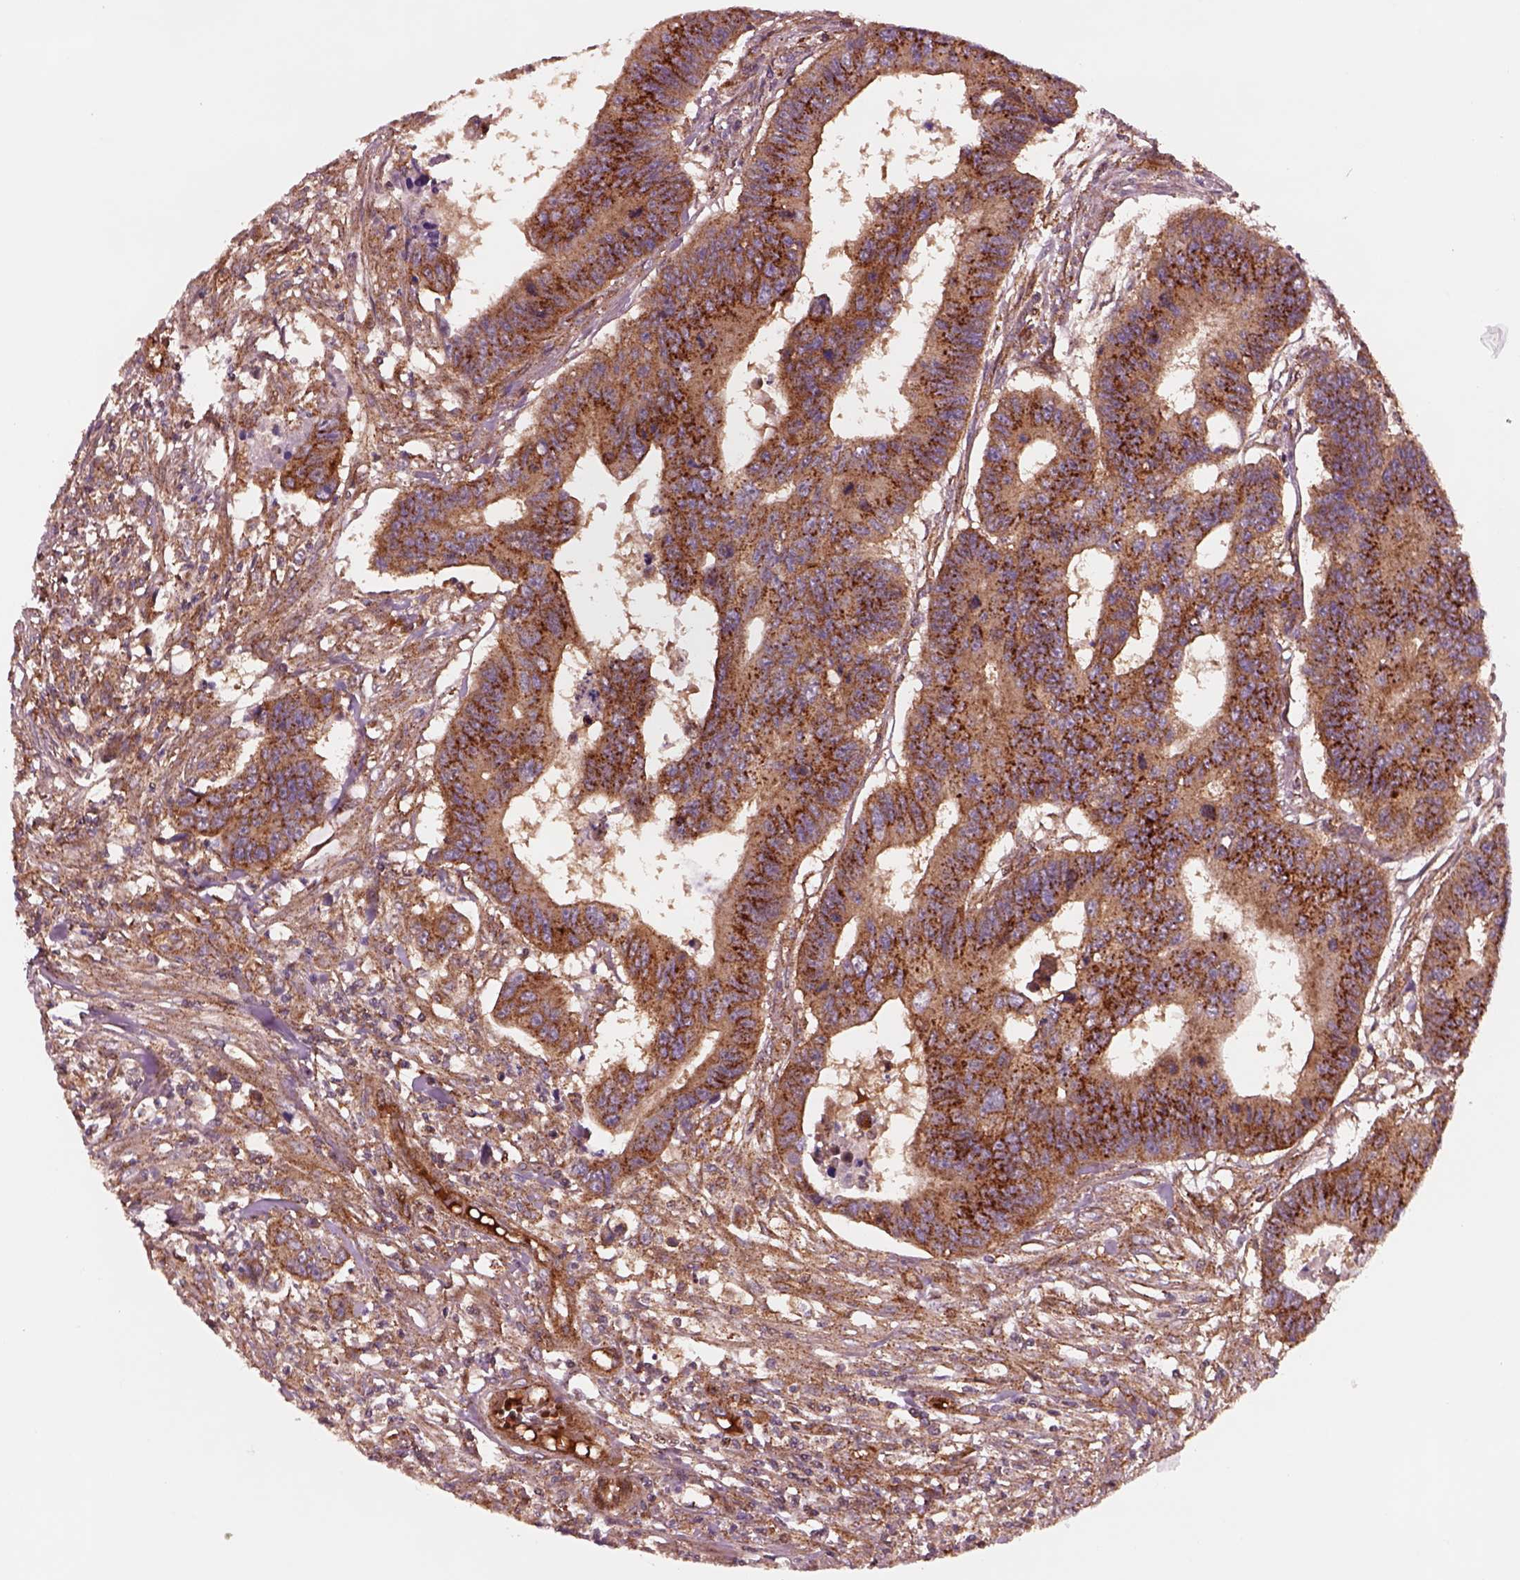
{"staining": {"intensity": "strong", "quantity": ">75%", "location": "cytoplasmic/membranous"}, "tissue": "colorectal cancer", "cell_type": "Tumor cells", "image_type": "cancer", "snomed": [{"axis": "morphology", "description": "Adenocarcinoma, NOS"}, {"axis": "topography", "description": "Rectum"}], "caption": "The immunohistochemical stain labels strong cytoplasmic/membranous positivity in tumor cells of colorectal cancer tissue. (Stains: DAB in brown, nuclei in blue, Microscopy: brightfield microscopy at high magnification).", "gene": "WASHC2A", "patient": {"sex": "female", "age": 85}}